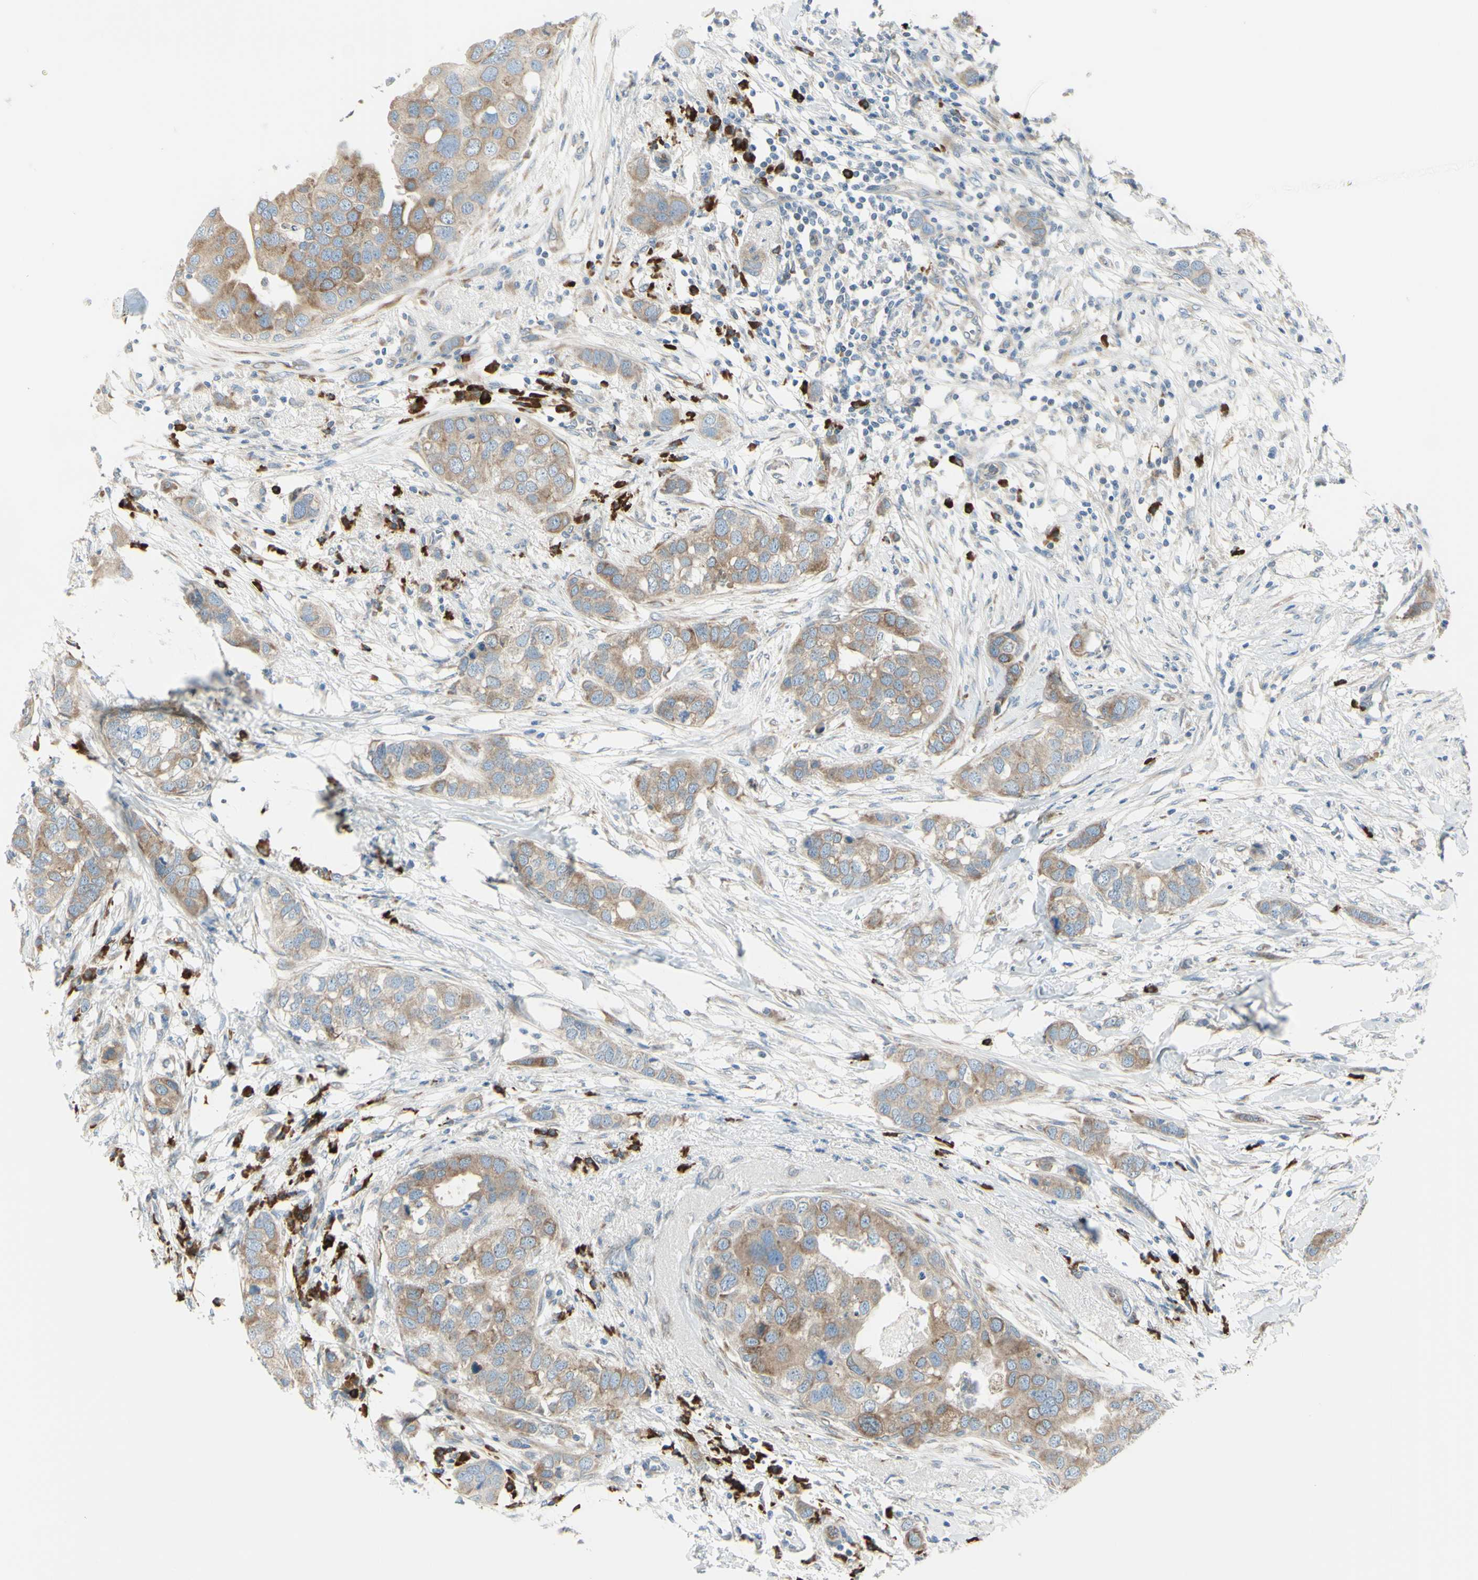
{"staining": {"intensity": "weak", "quantity": ">75%", "location": "cytoplasmic/membranous"}, "tissue": "breast cancer", "cell_type": "Tumor cells", "image_type": "cancer", "snomed": [{"axis": "morphology", "description": "Duct carcinoma"}, {"axis": "topography", "description": "Breast"}], "caption": "Immunohistochemical staining of breast invasive ductal carcinoma shows low levels of weak cytoplasmic/membranous staining in approximately >75% of tumor cells.", "gene": "SELENOS", "patient": {"sex": "female", "age": 50}}